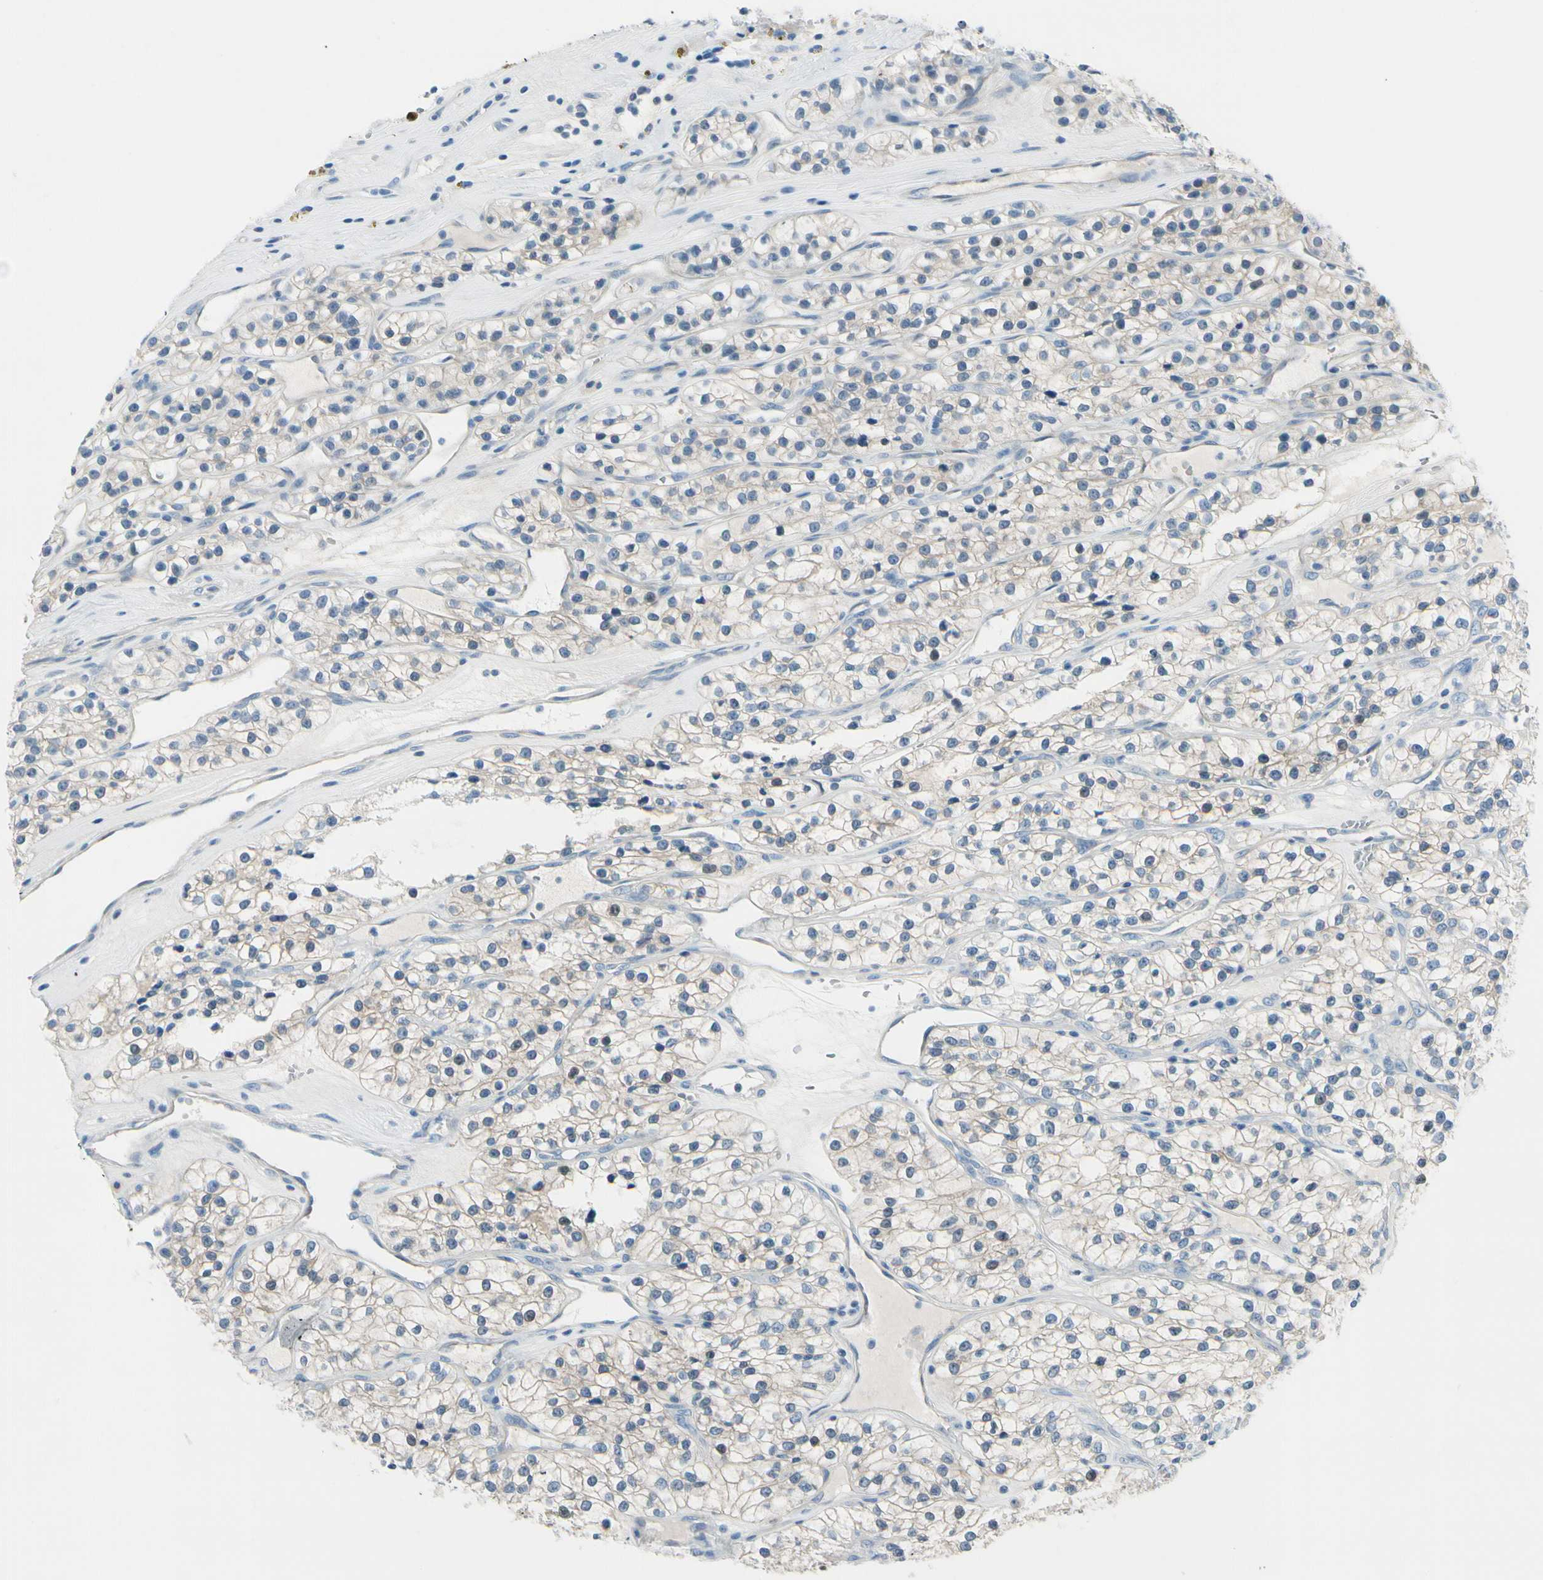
{"staining": {"intensity": "weak", "quantity": "<25%", "location": "cytoplasmic/membranous"}, "tissue": "renal cancer", "cell_type": "Tumor cells", "image_type": "cancer", "snomed": [{"axis": "morphology", "description": "Adenocarcinoma, NOS"}, {"axis": "topography", "description": "Kidney"}], "caption": "This is a photomicrograph of immunohistochemistry (IHC) staining of renal cancer (adenocarcinoma), which shows no positivity in tumor cells.", "gene": "PEBP1", "patient": {"sex": "female", "age": 57}}